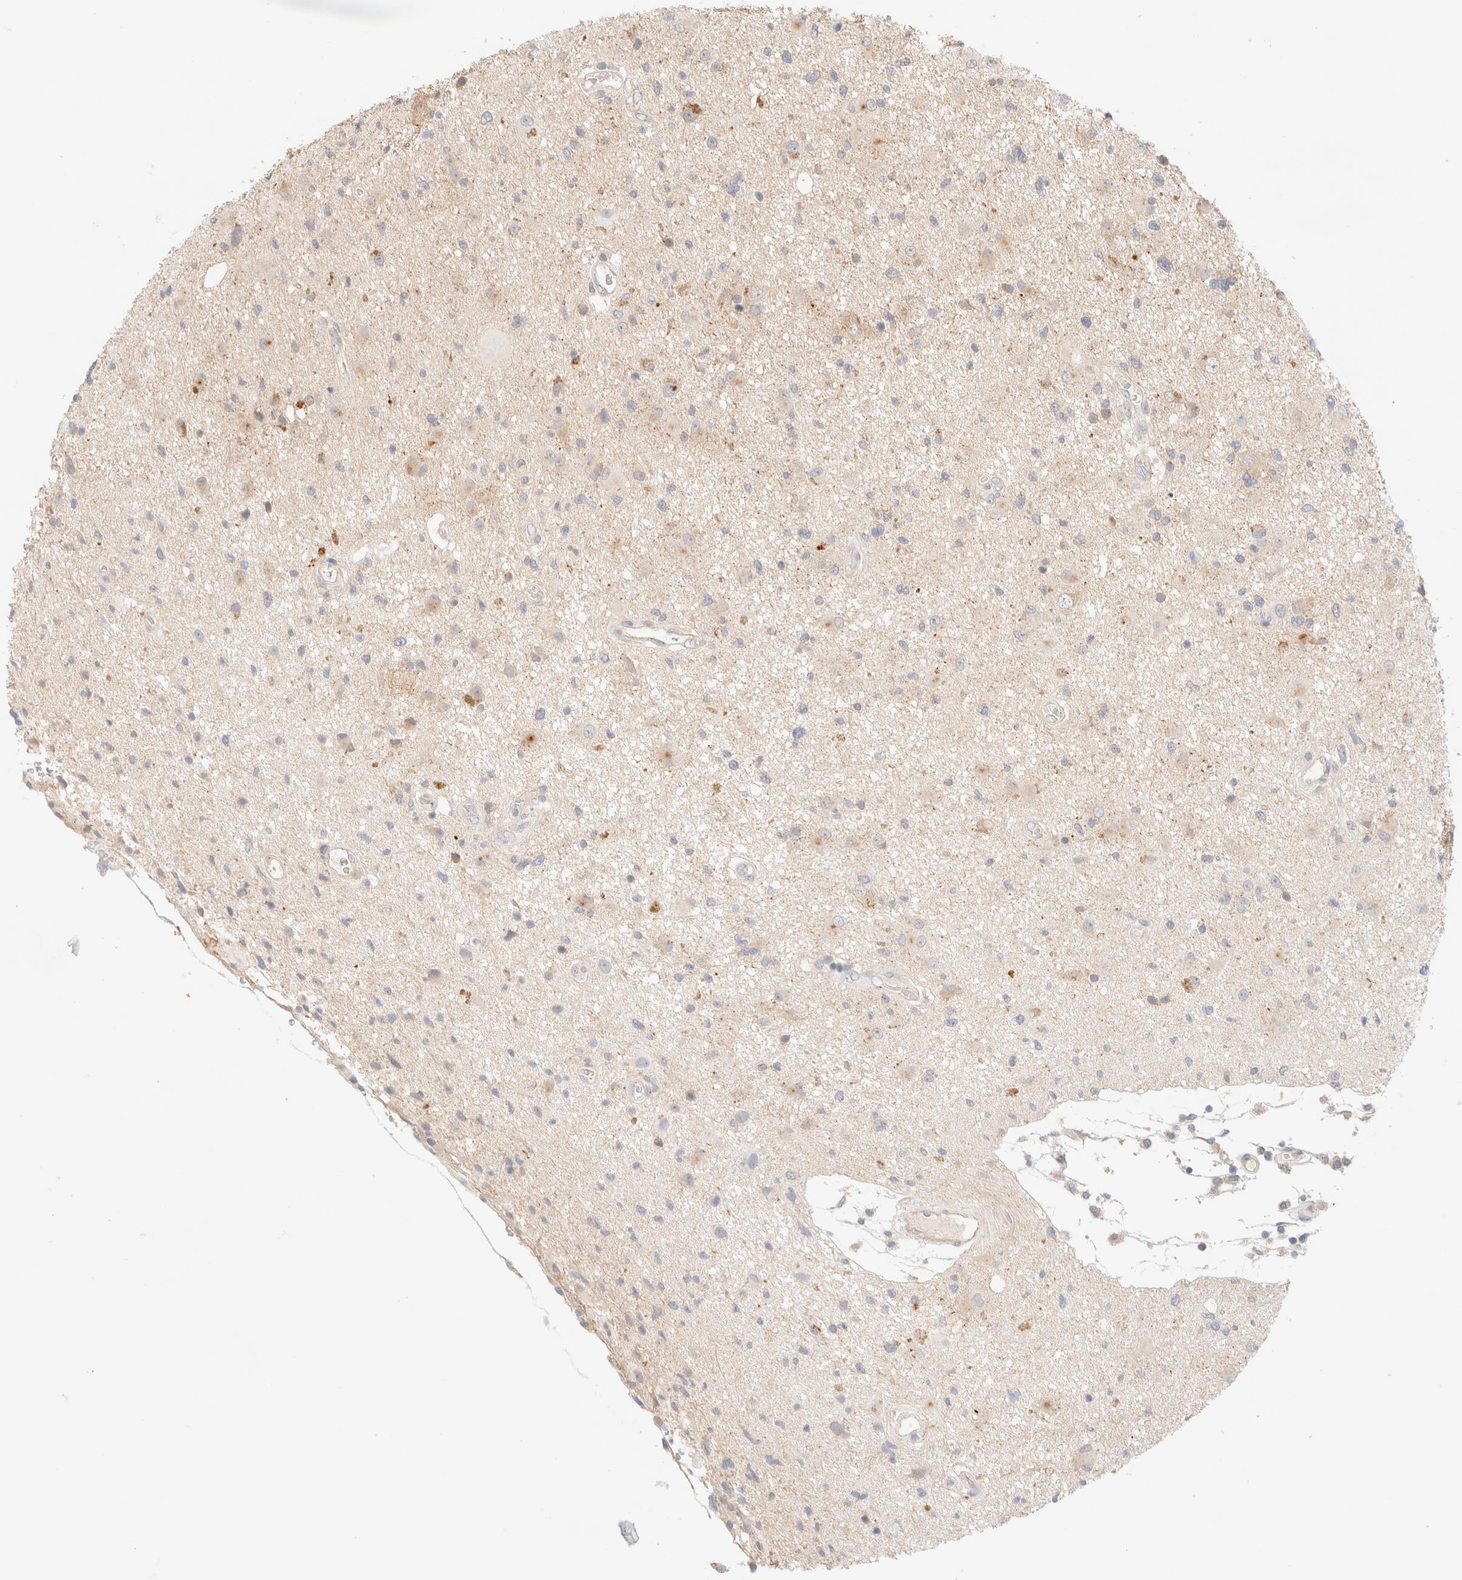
{"staining": {"intensity": "moderate", "quantity": "<25%", "location": "cytoplasmic/membranous"}, "tissue": "glioma", "cell_type": "Tumor cells", "image_type": "cancer", "snomed": [{"axis": "morphology", "description": "Glioma, malignant, High grade"}, {"axis": "topography", "description": "Brain"}], "caption": "This is a photomicrograph of IHC staining of malignant glioma (high-grade), which shows moderate positivity in the cytoplasmic/membranous of tumor cells.", "gene": "SGSM2", "patient": {"sex": "male", "age": 33}}